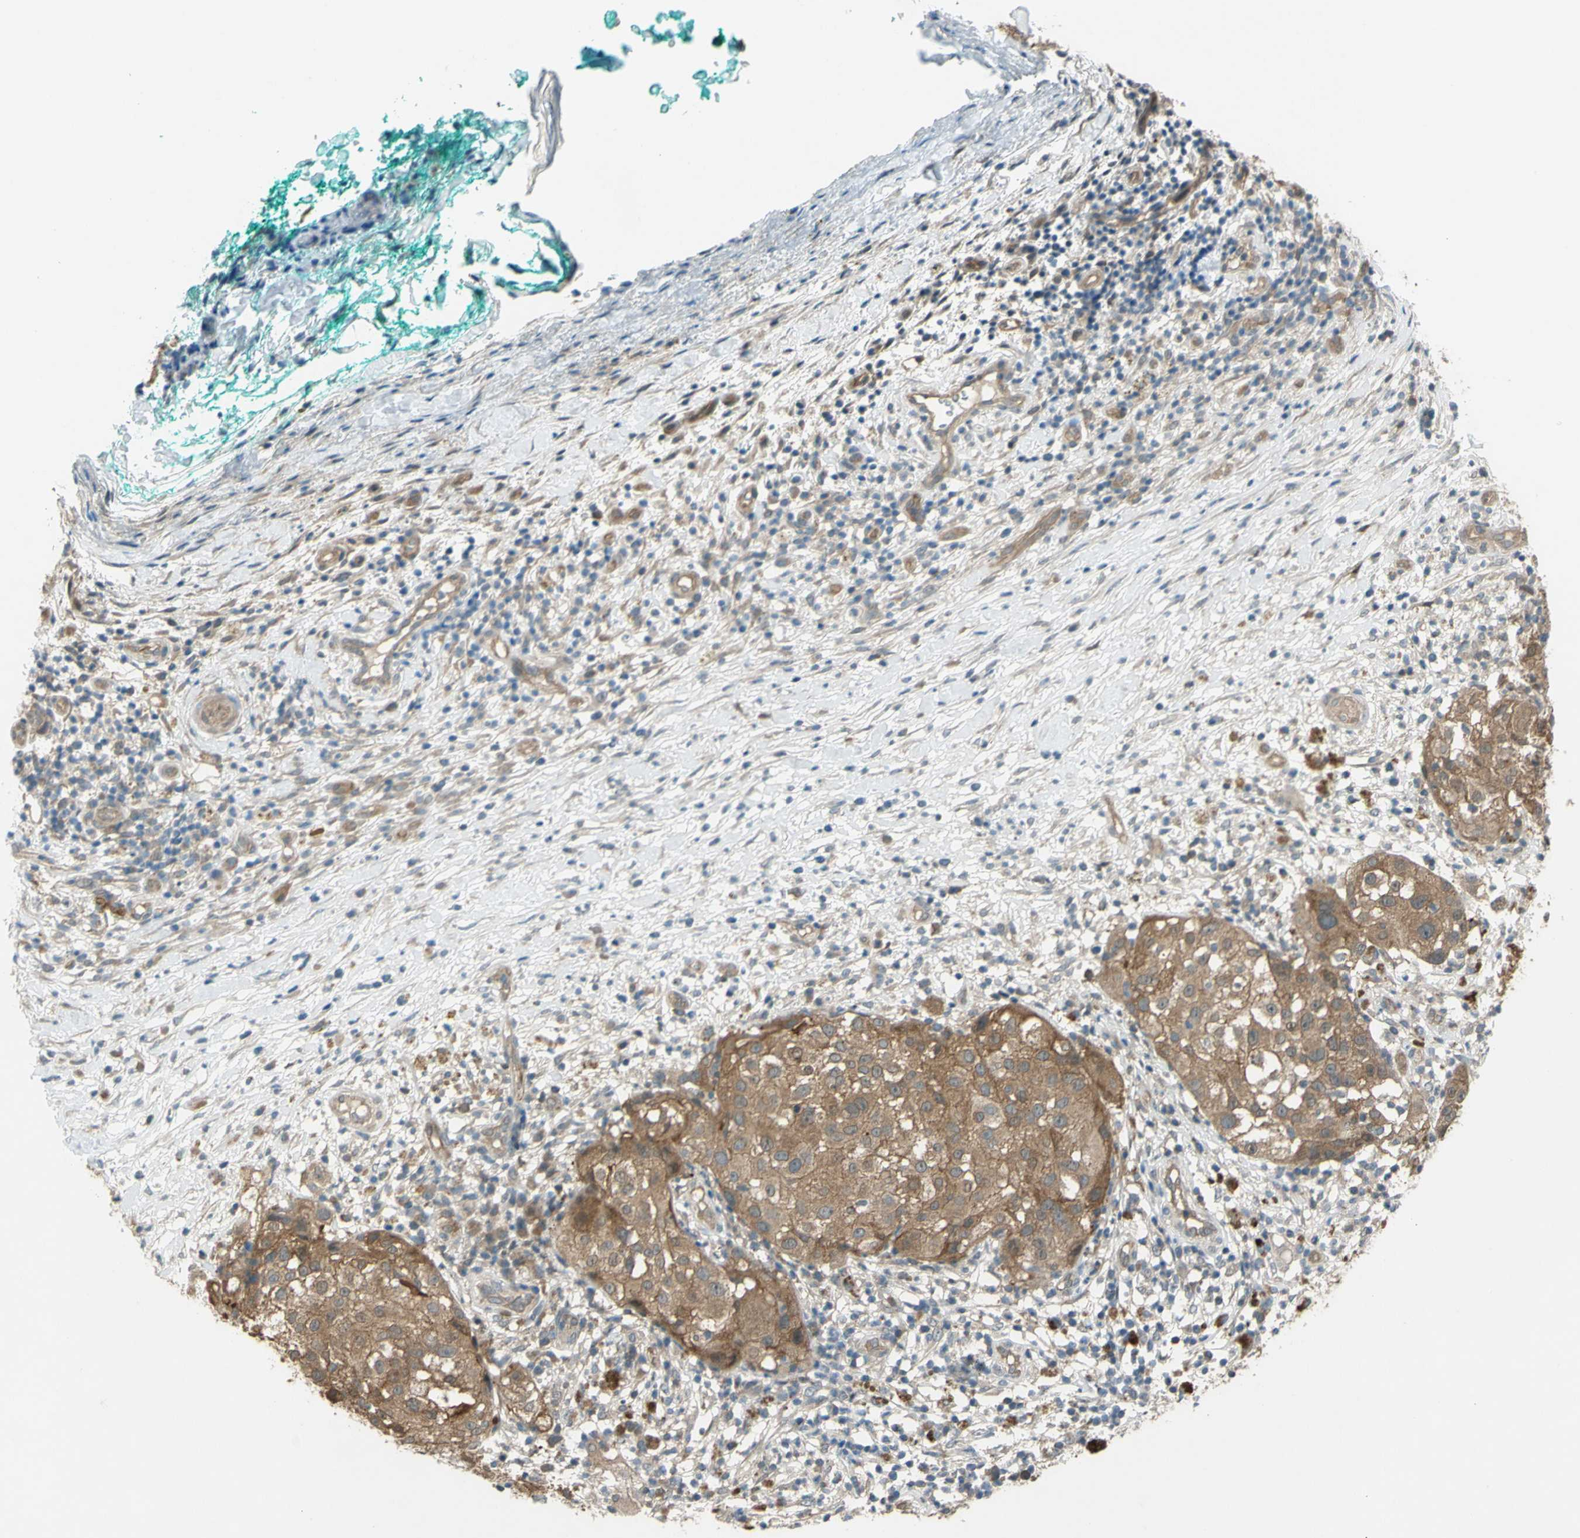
{"staining": {"intensity": "moderate", "quantity": ">75%", "location": "cytoplasmic/membranous"}, "tissue": "melanoma", "cell_type": "Tumor cells", "image_type": "cancer", "snomed": [{"axis": "morphology", "description": "Necrosis, NOS"}, {"axis": "morphology", "description": "Malignant melanoma, NOS"}, {"axis": "topography", "description": "Skin"}], "caption": "Moderate cytoplasmic/membranous staining for a protein is seen in approximately >75% of tumor cells of malignant melanoma using IHC.", "gene": "YWHAQ", "patient": {"sex": "female", "age": 87}}